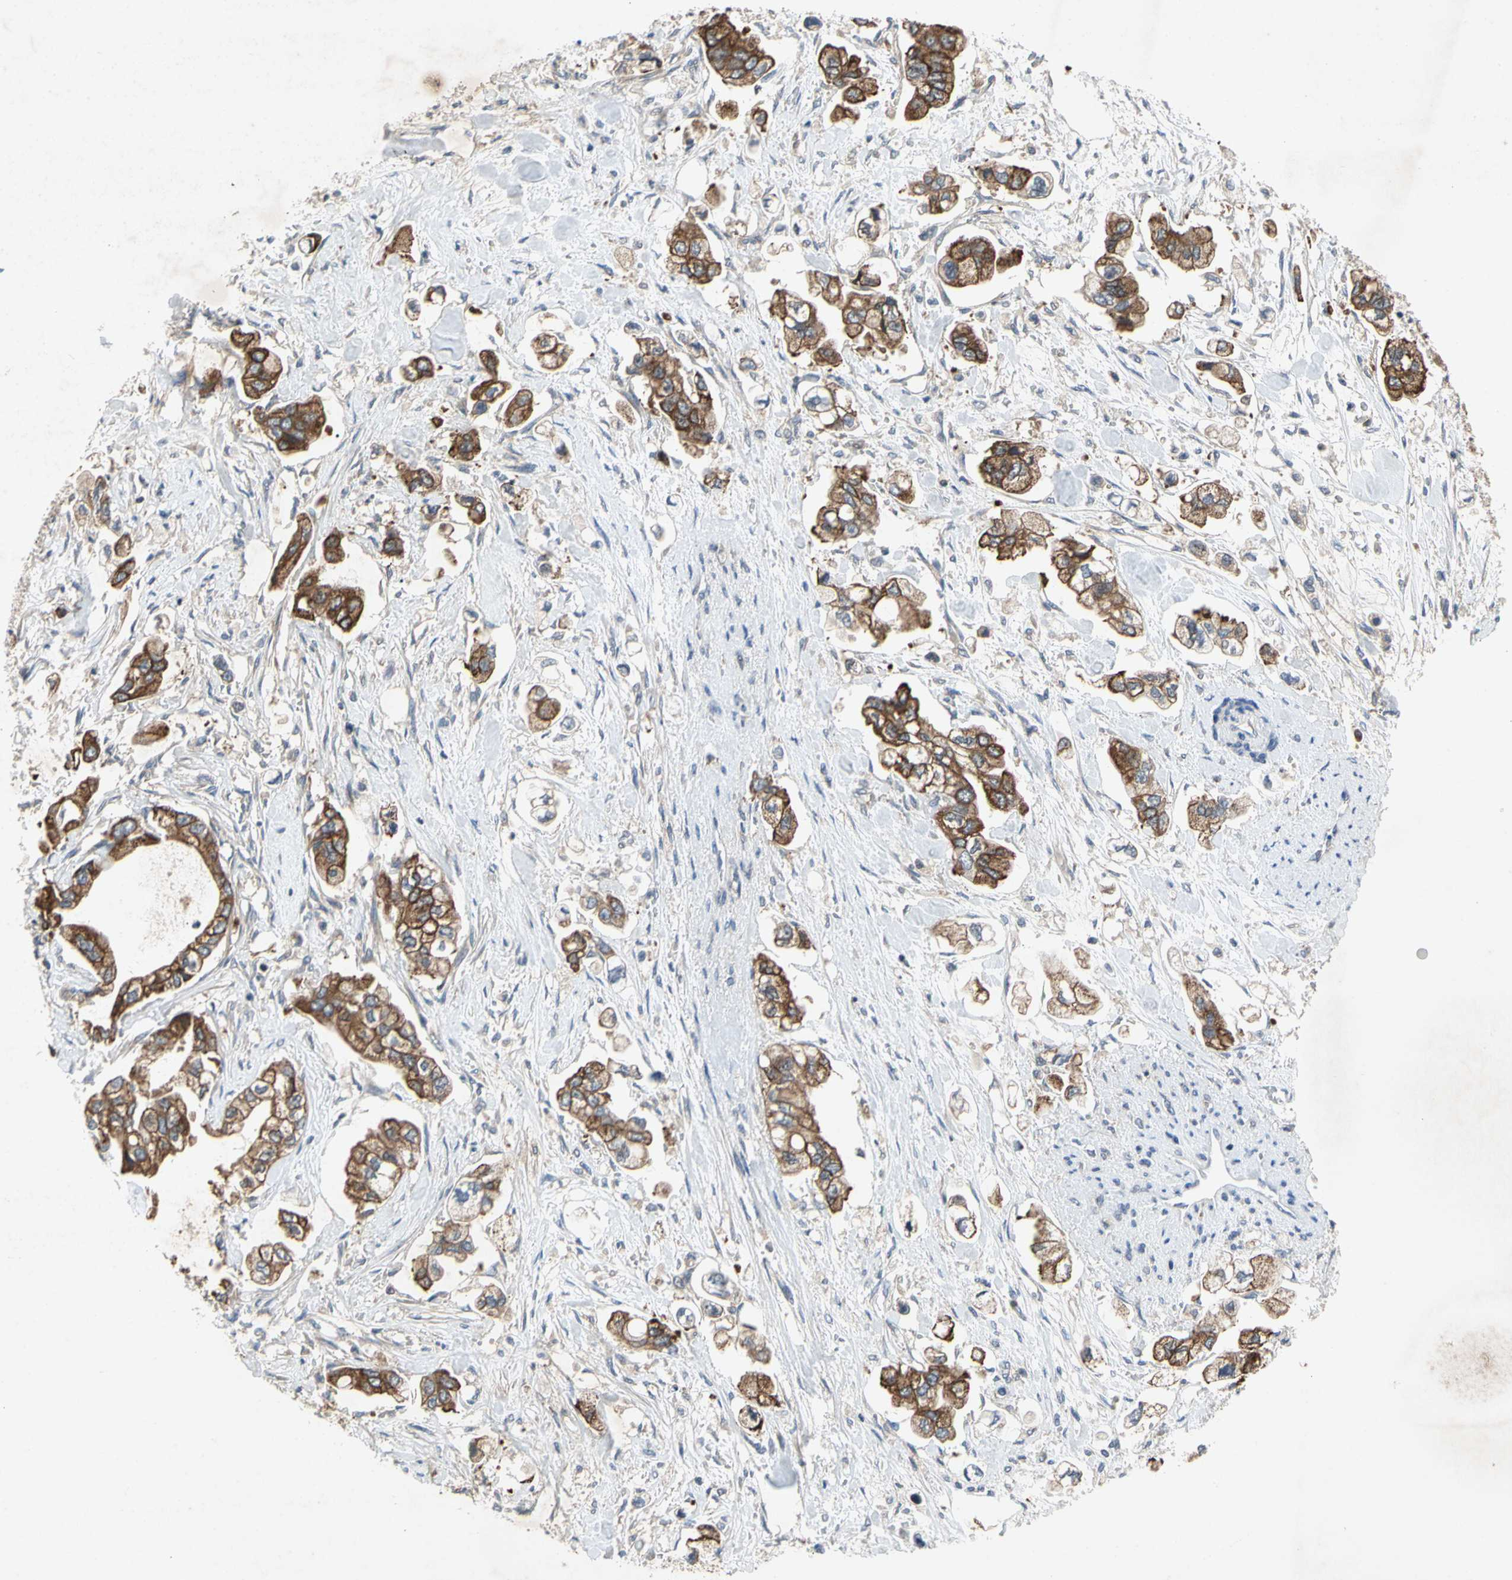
{"staining": {"intensity": "strong", "quantity": ">75%", "location": "cytoplasmic/membranous"}, "tissue": "stomach cancer", "cell_type": "Tumor cells", "image_type": "cancer", "snomed": [{"axis": "morphology", "description": "Adenocarcinoma, NOS"}, {"axis": "topography", "description": "Stomach"}], "caption": "Stomach adenocarcinoma stained for a protein (brown) displays strong cytoplasmic/membranous positive expression in approximately >75% of tumor cells.", "gene": "RPS6KA1", "patient": {"sex": "male", "age": 62}}